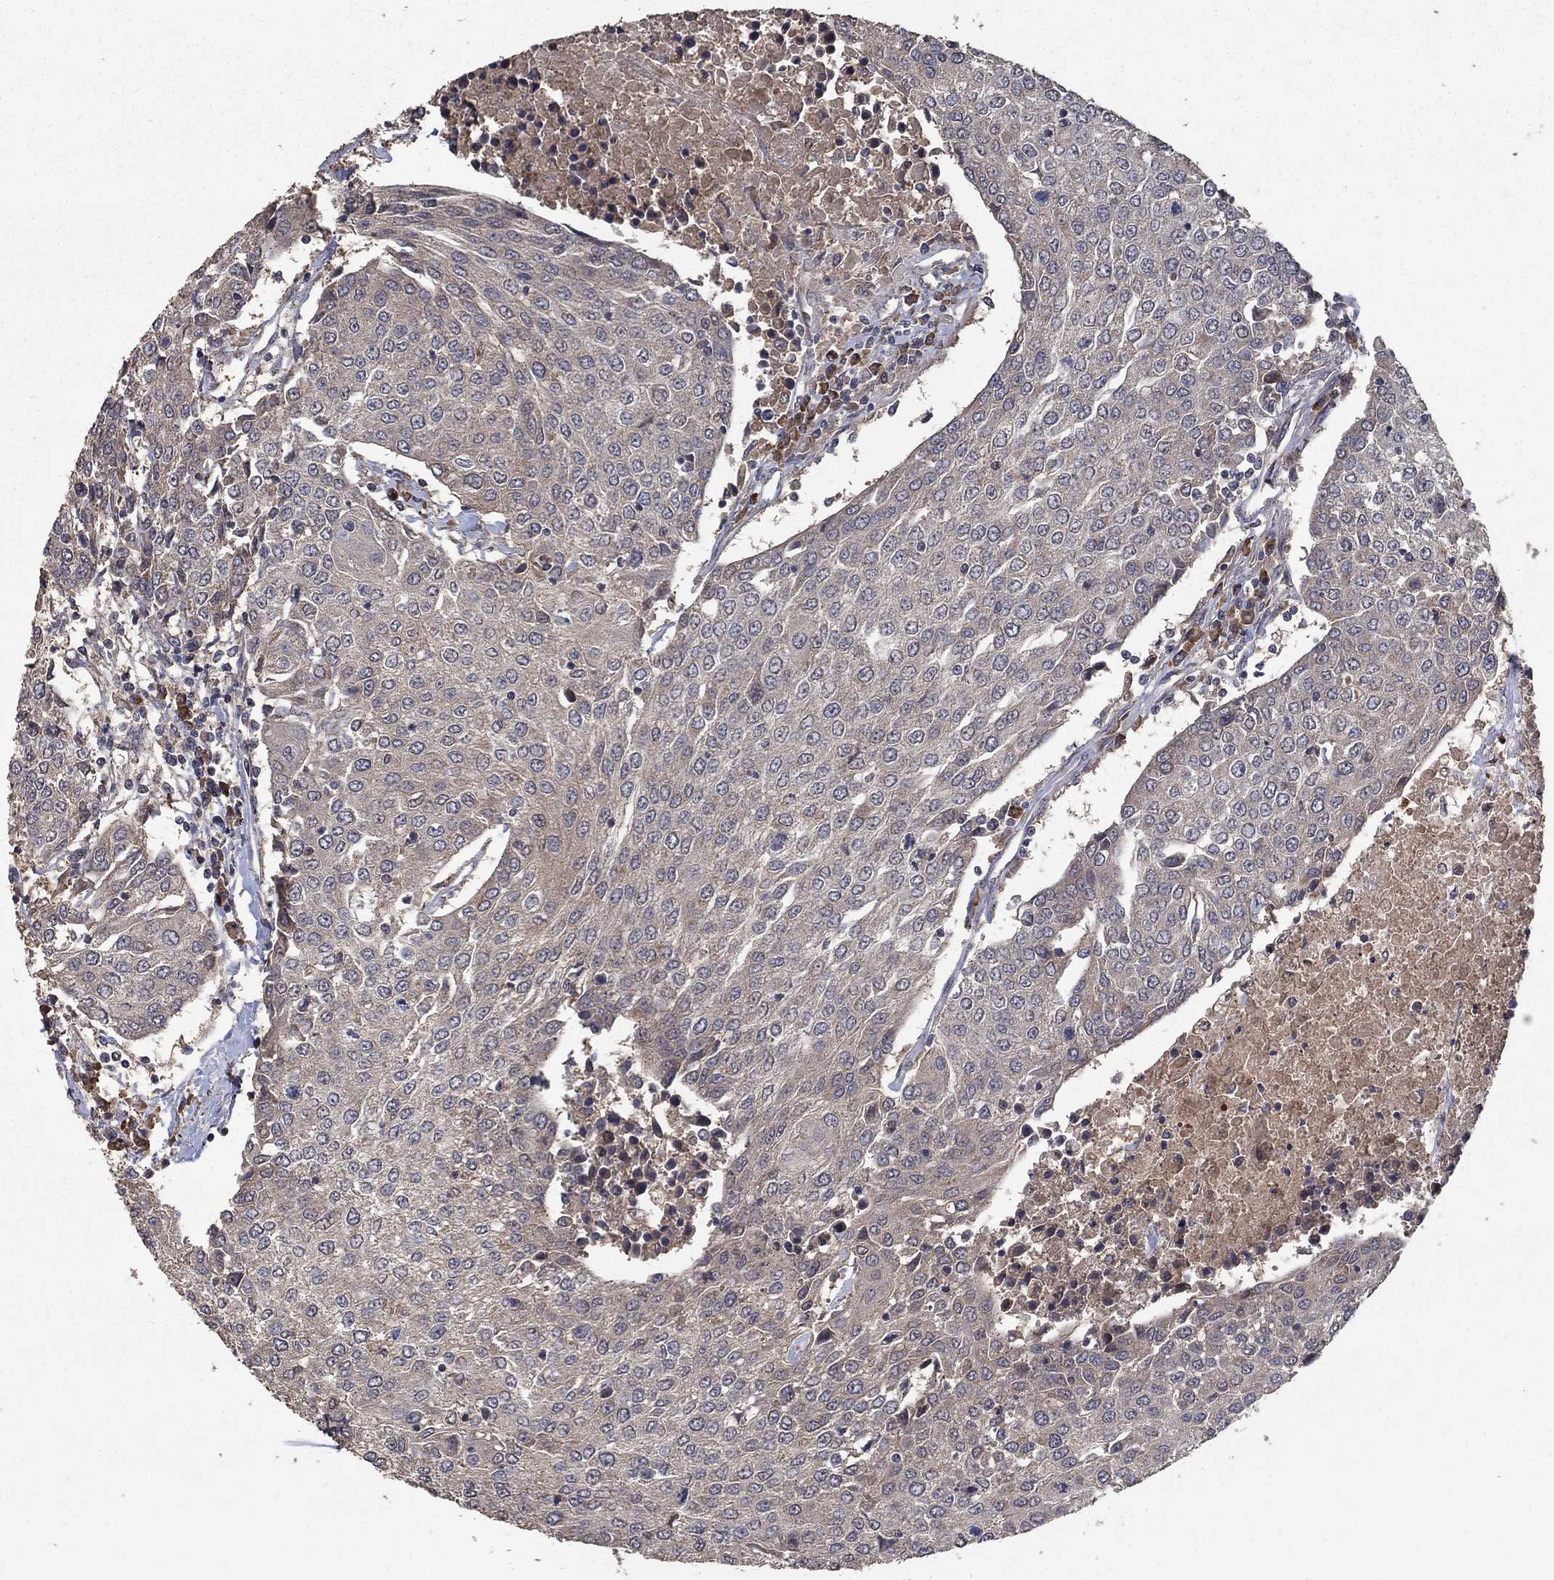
{"staining": {"intensity": "weak", "quantity": "<25%", "location": "cytoplasmic/membranous"}, "tissue": "urothelial cancer", "cell_type": "Tumor cells", "image_type": "cancer", "snomed": [{"axis": "morphology", "description": "Urothelial carcinoma, High grade"}, {"axis": "topography", "description": "Urinary bladder"}], "caption": "High power microscopy image of an immunohistochemistry (IHC) histopathology image of high-grade urothelial carcinoma, revealing no significant staining in tumor cells.", "gene": "C17orf75", "patient": {"sex": "female", "age": 85}}